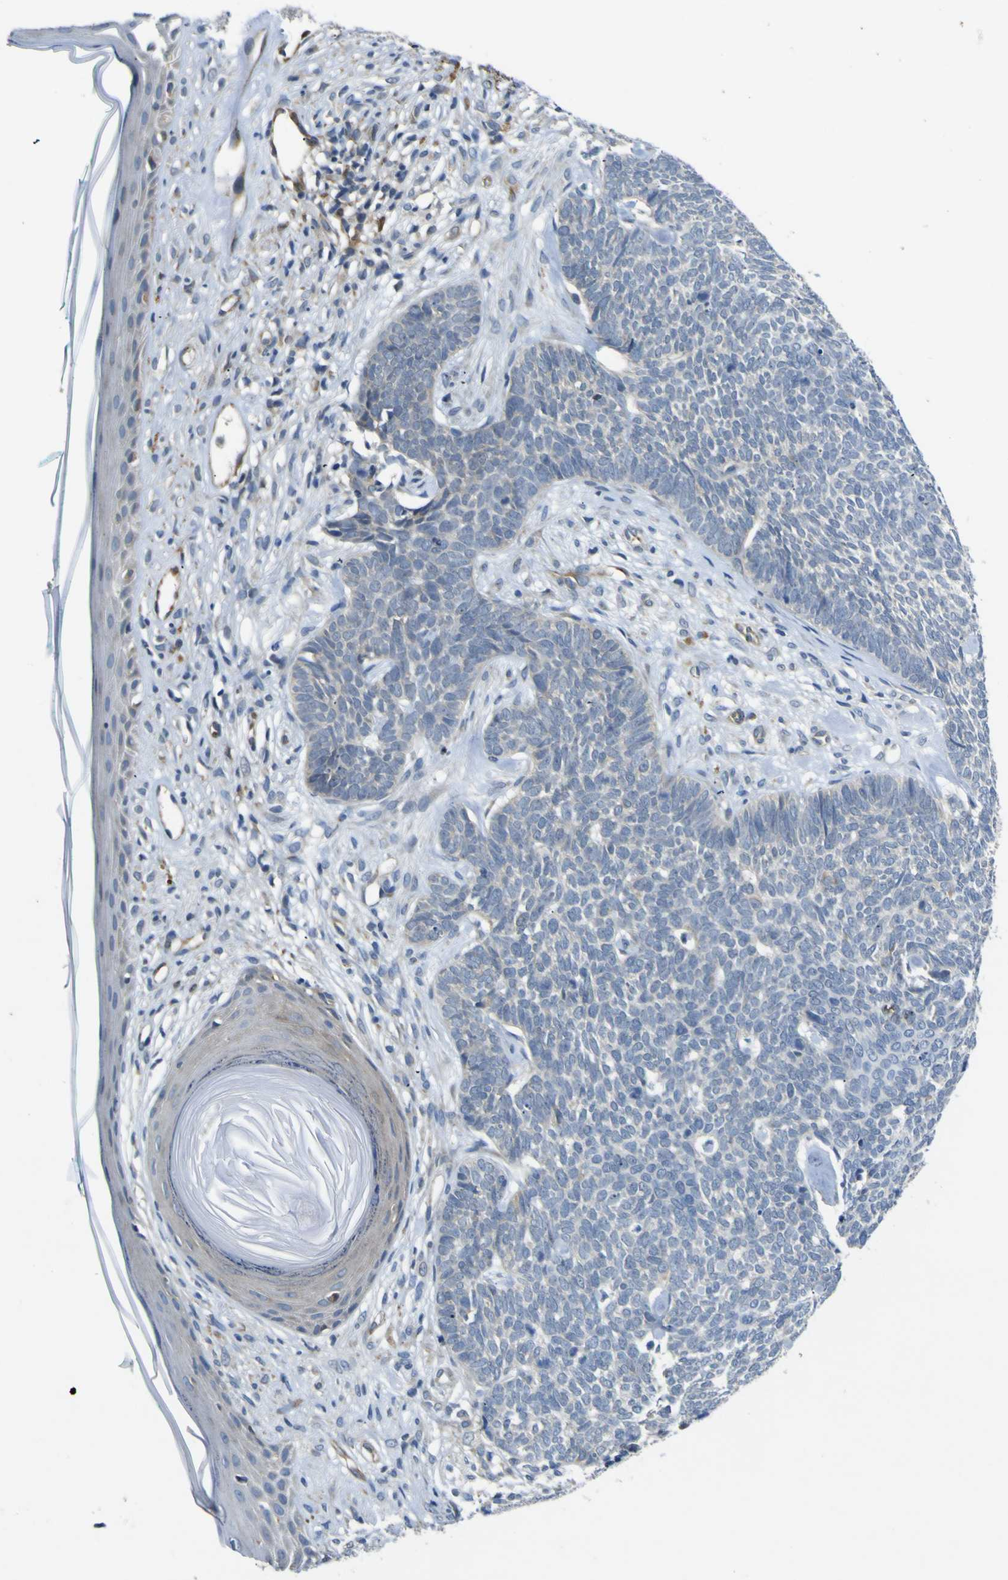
{"staining": {"intensity": "negative", "quantity": "none", "location": "none"}, "tissue": "skin cancer", "cell_type": "Tumor cells", "image_type": "cancer", "snomed": [{"axis": "morphology", "description": "Basal cell carcinoma"}, {"axis": "topography", "description": "Skin"}], "caption": "Skin basal cell carcinoma was stained to show a protein in brown. There is no significant staining in tumor cells.", "gene": "LDLR", "patient": {"sex": "female", "age": 84}}